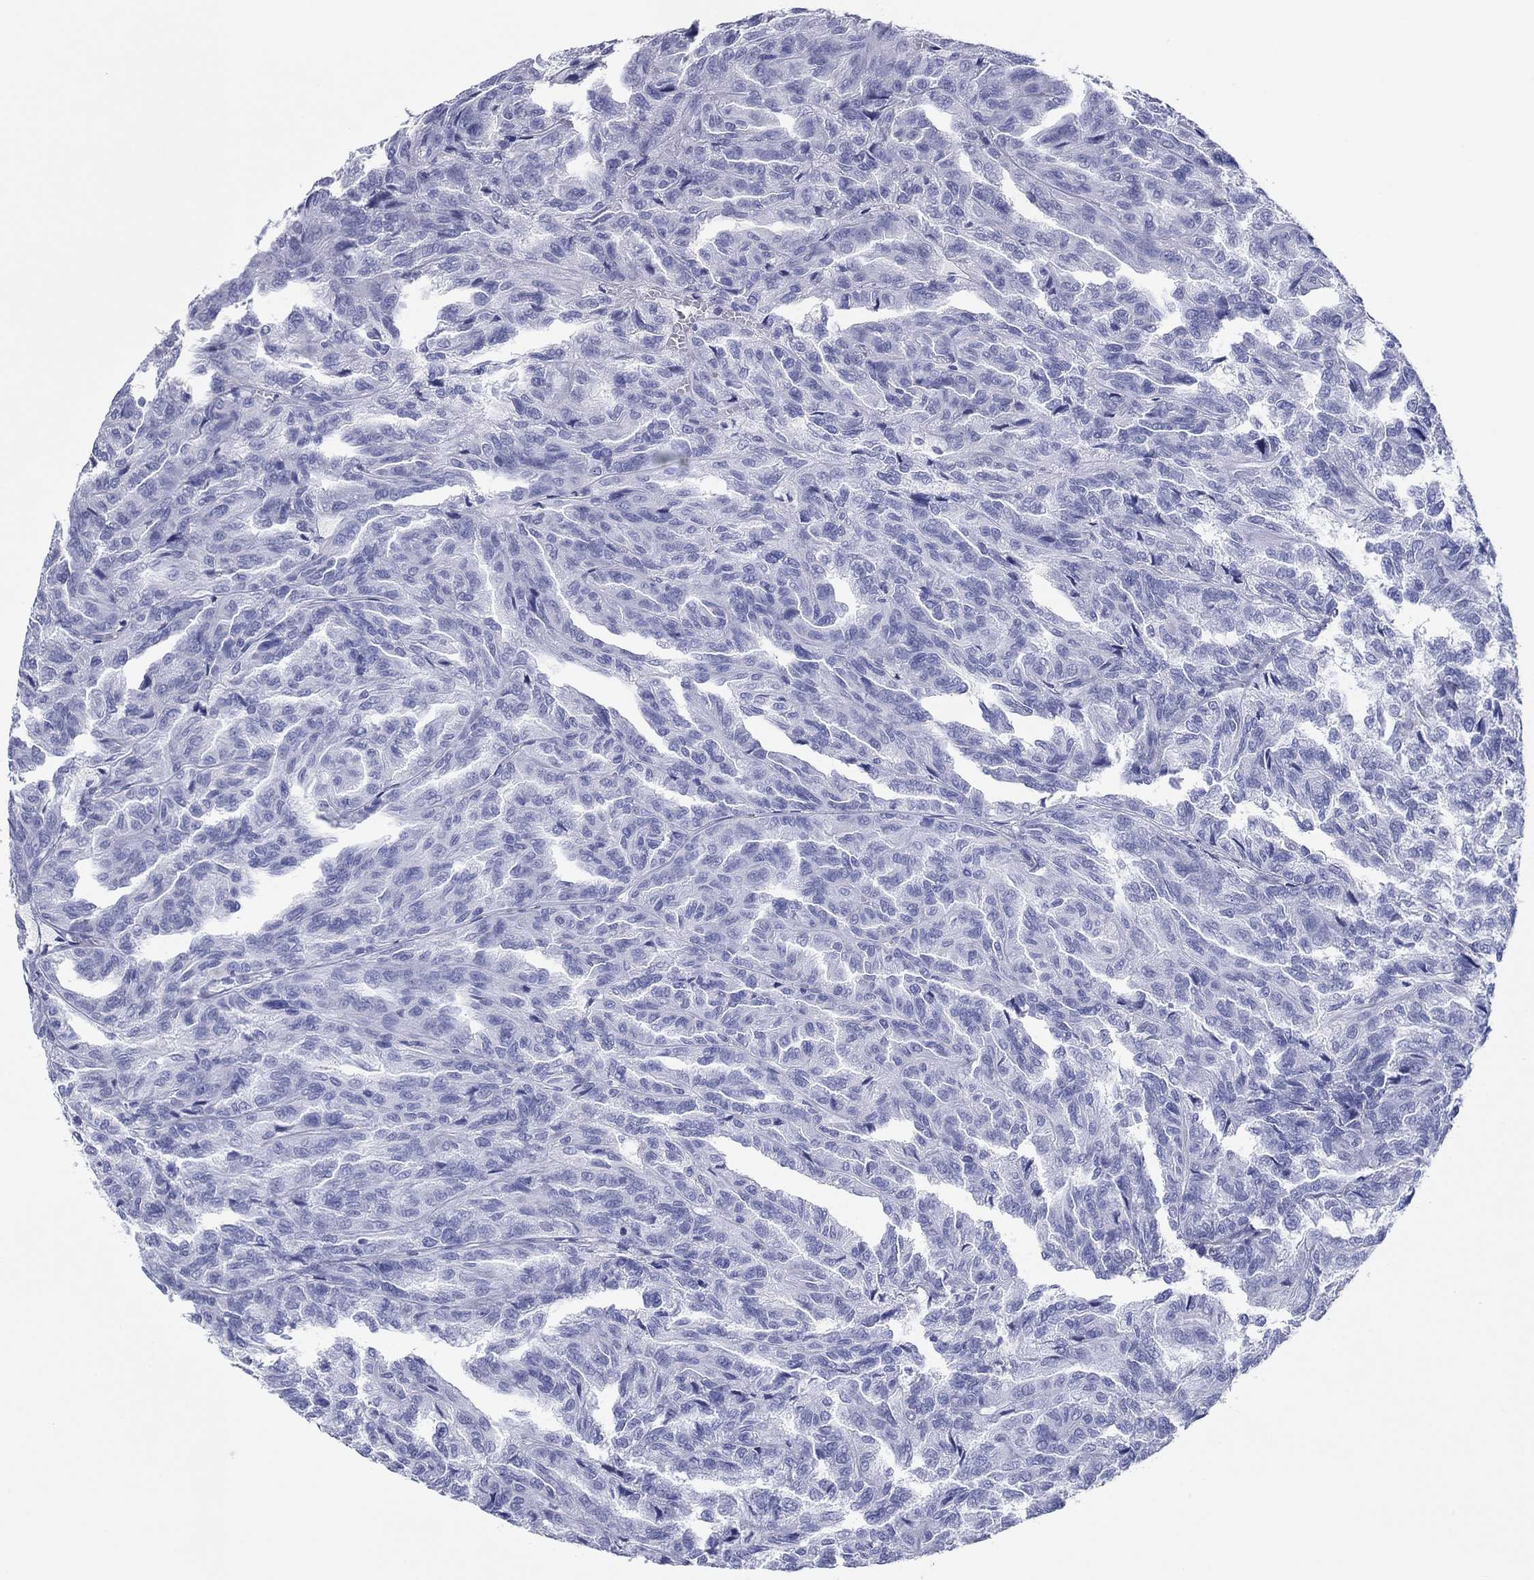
{"staining": {"intensity": "negative", "quantity": "none", "location": "none"}, "tissue": "renal cancer", "cell_type": "Tumor cells", "image_type": "cancer", "snomed": [{"axis": "morphology", "description": "Adenocarcinoma, NOS"}, {"axis": "topography", "description": "Kidney"}], "caption": "This histopathology image is of adenocarcinoma (renal) stained with IHC to label a protein in brown with the nuclei are counter-stained blue. There is no positivity in tumor cells. The staining was performed using DAB (3,3'-diaminobenzidine) to visualize the protein expression in brown, while the nuclei were stained in blue with hematoxylin (Magnification: 20x).", "gene": "ITGAE", "patient": {"sex": "male", "age": 79}}